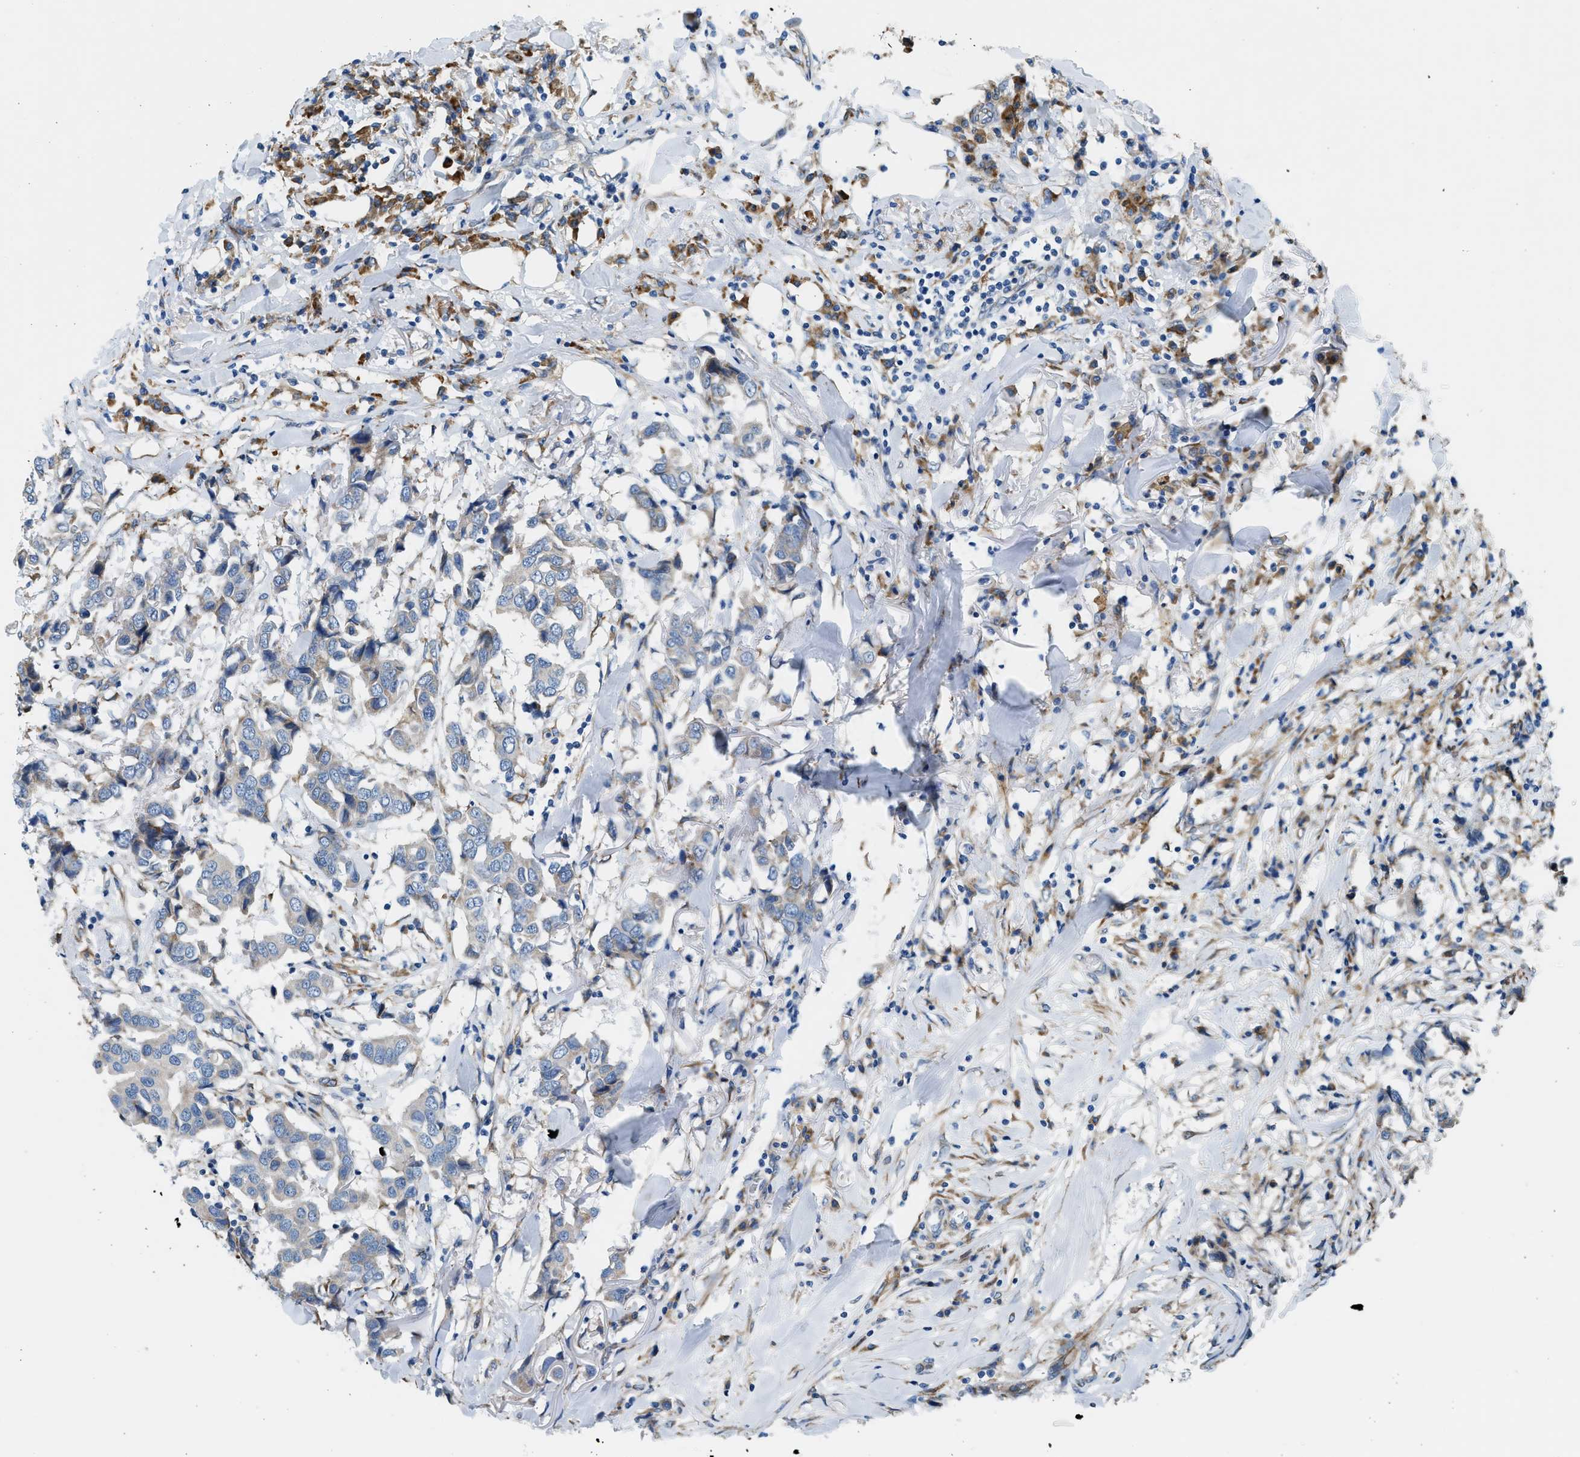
{"staining": {"intensity": "negative", "quantity": "none", "location": "none"}, "tissue": "breast cancer", "cell_type": "Tumor cells", "image_type": "cancer", "snomed": [{"axis": "morphology", "description": "Duct carcinoma"}, {"axis": "topography", "description": "Breast"}], "caption": "A histopathology image of breast invasive ductal carcinoma stained for a protein exhibits no brown staining in tumor cells.", "gene": "CNTN6", "patient": {"sex": "female", "age": 80}}